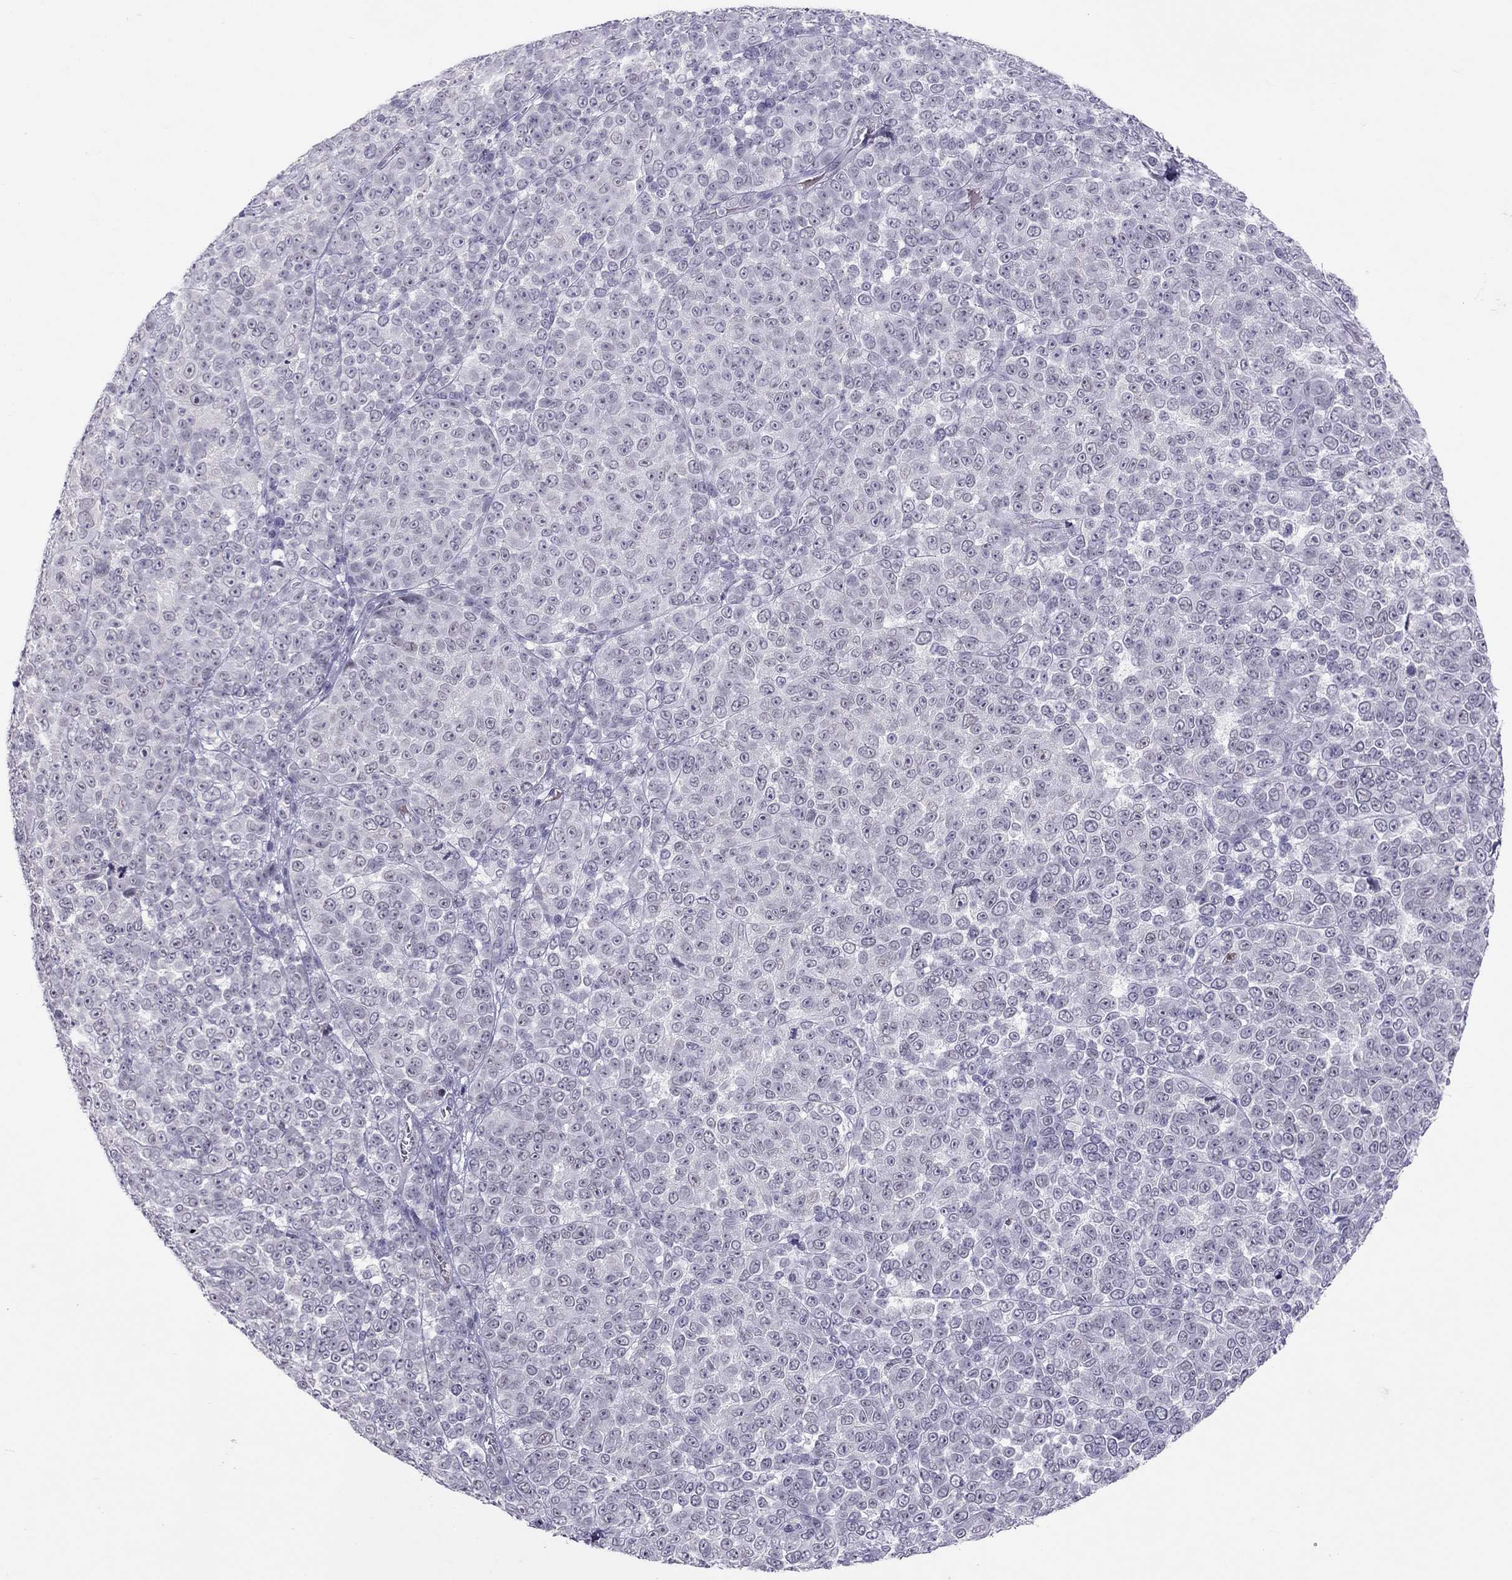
{"staining": {"intensity": "negative", "quantity": "none", "location": "none"}, "tissue": "melanoma", "cell_type": "Tumor cells", "image_type": "cancer", "snomed": [{"axis": "morphology", "description": "Malignant melanoma, NOS"}, {"axis": "topography", "description": "Skin"}], "caption": "A high-resolution image shows immunohistochemistry staining of melanoma, which reveals no significant expression in tumor cells. (DAB immunohistochemistry, high magnification).", "gene": "JHY", "patient": {"sex": "female", "age": 95}}